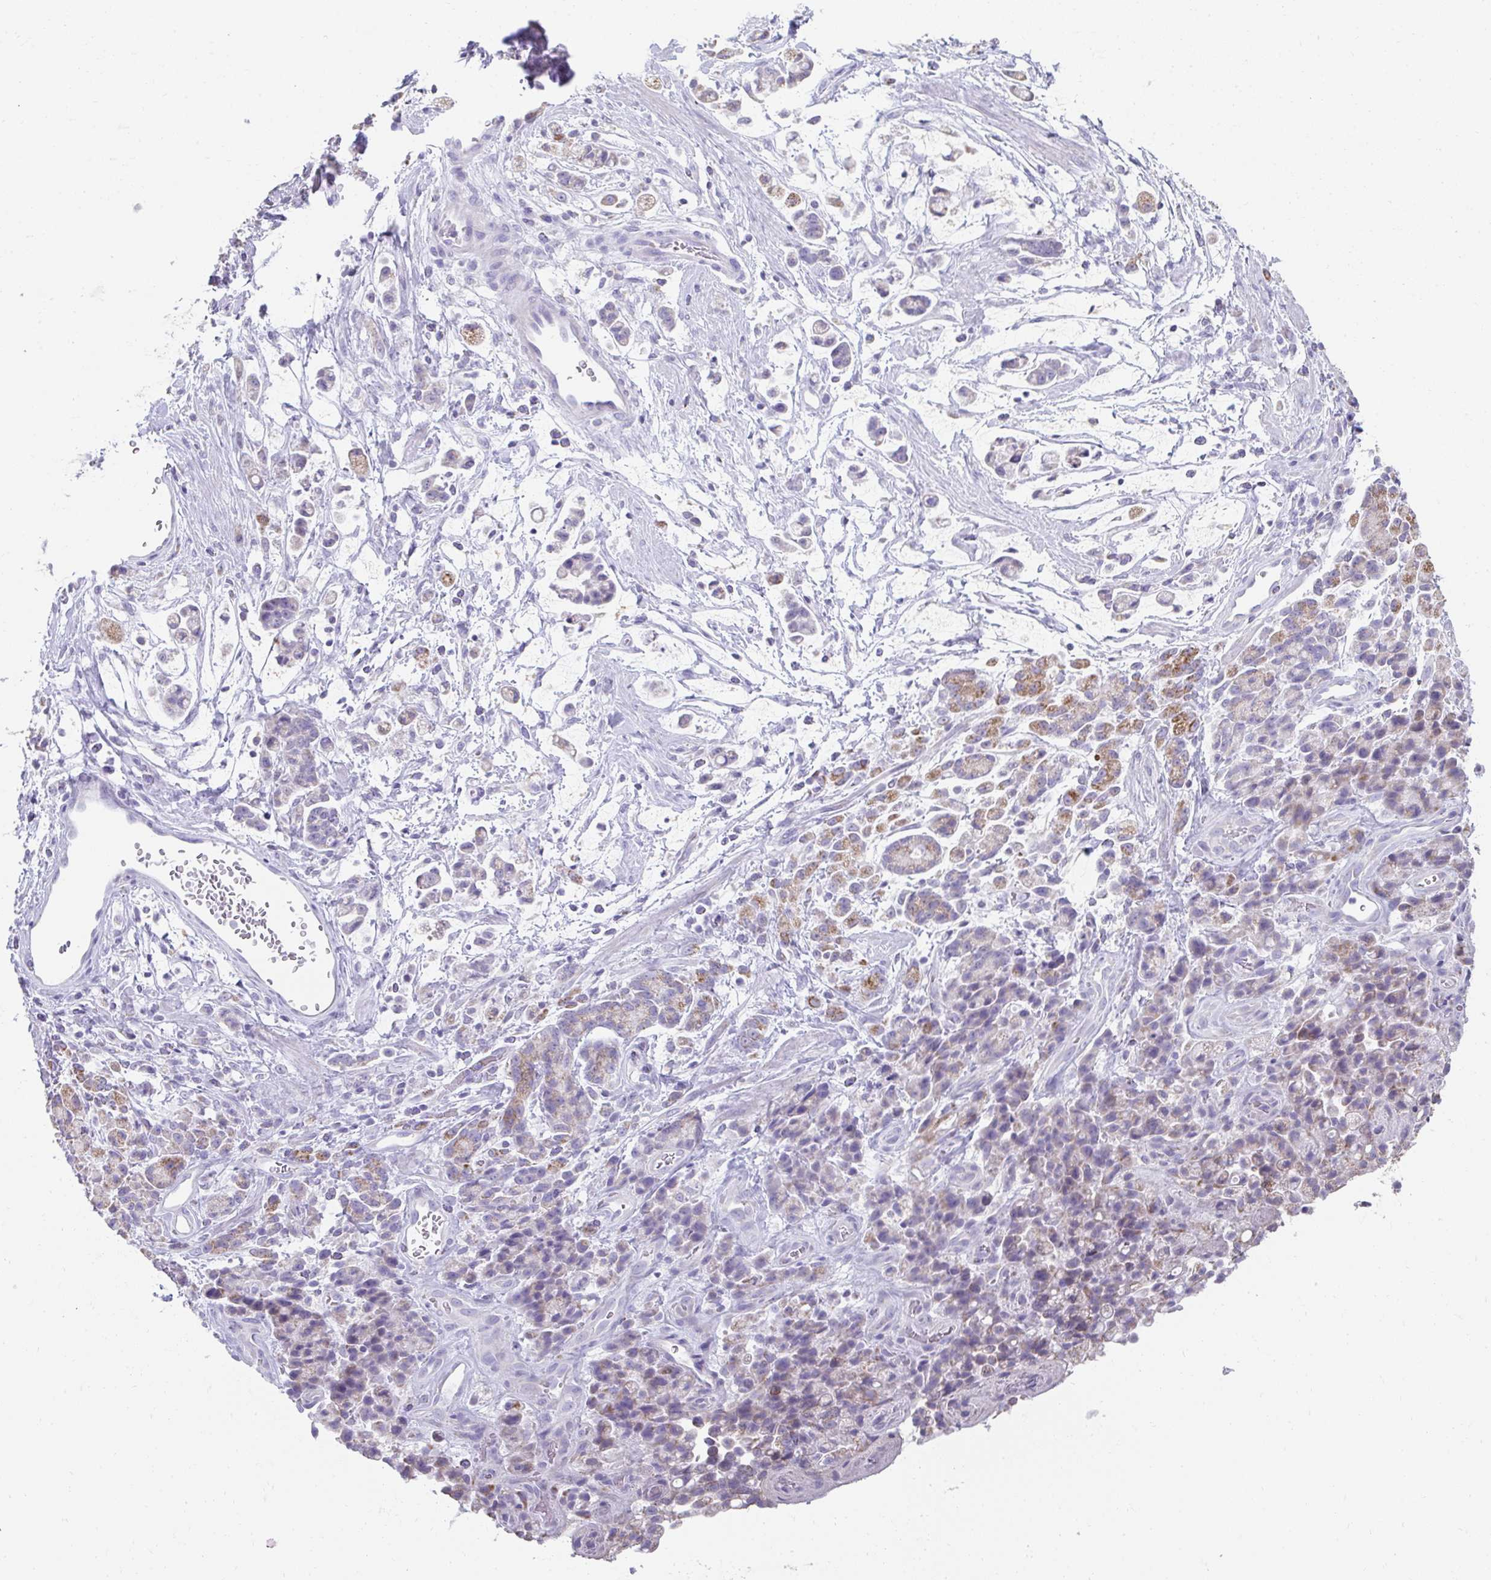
{"staining": {"intensity": "moderate", "quantity": "<25%", "location": "cytoplasmic/membranous"}, "tissue": "stomach cancer", "cell_type": "Tumor cells", "image_type": "cancer", "snomed": [{"axis": "morphology", "description": "Adenocarcinoma, NOS"}, {"axis": "topography", "description": "Stomach"}], "caption": "Brown immunohistochemical staining in stomach adenocarcinoma reveals moderate cytoplasmic/membranous positivity in about <25% of tumor cells.", "gene": "RLF", "patient": {"sex": "female", "age": 60}}